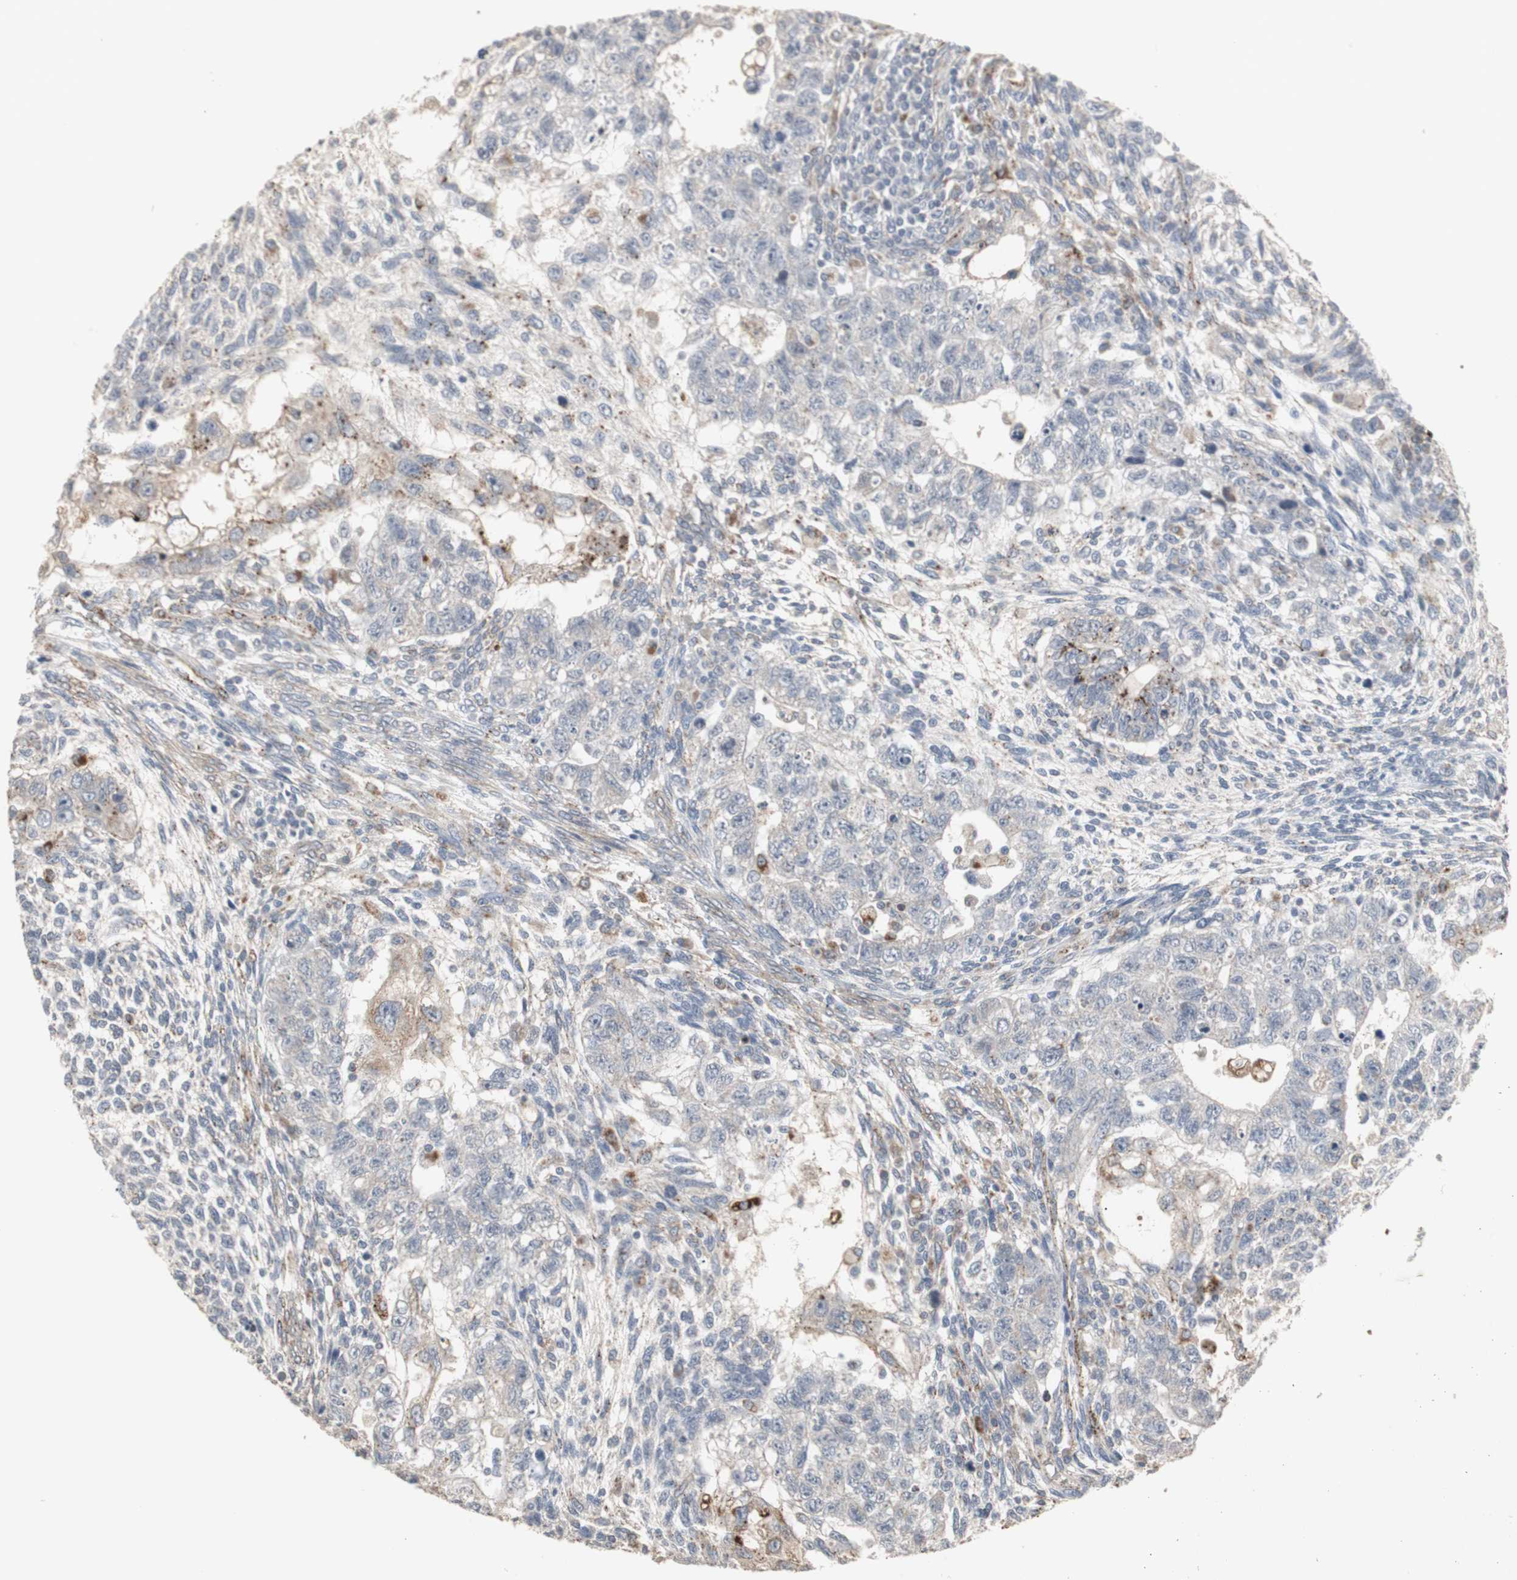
{"staining": {"intensity": "moderate", "quantity": "<25%", "location": "cytoplasmic/membranous"}, "tissue": "testis cancer", "cell_type": "Tumor cells", "image_type": "cancer", "snomed": [{"axis": "morphology", "description": "Normal tissue, NOS"}, {"axis": "morphology", "description": "Carcinoma, Embryonal, NOS"}, {"axis": "topography", "description": "Testis"}], "caption": "A photomicrograph showing moderate cytoplasmic/membranous staining in about <25% of tumor cells in testis cancer (embryonal carcinoma), as visualized by brown immunohistochemical staining.", "gene": "GBA1", "patient": {"sex": "male", "age": 36}}